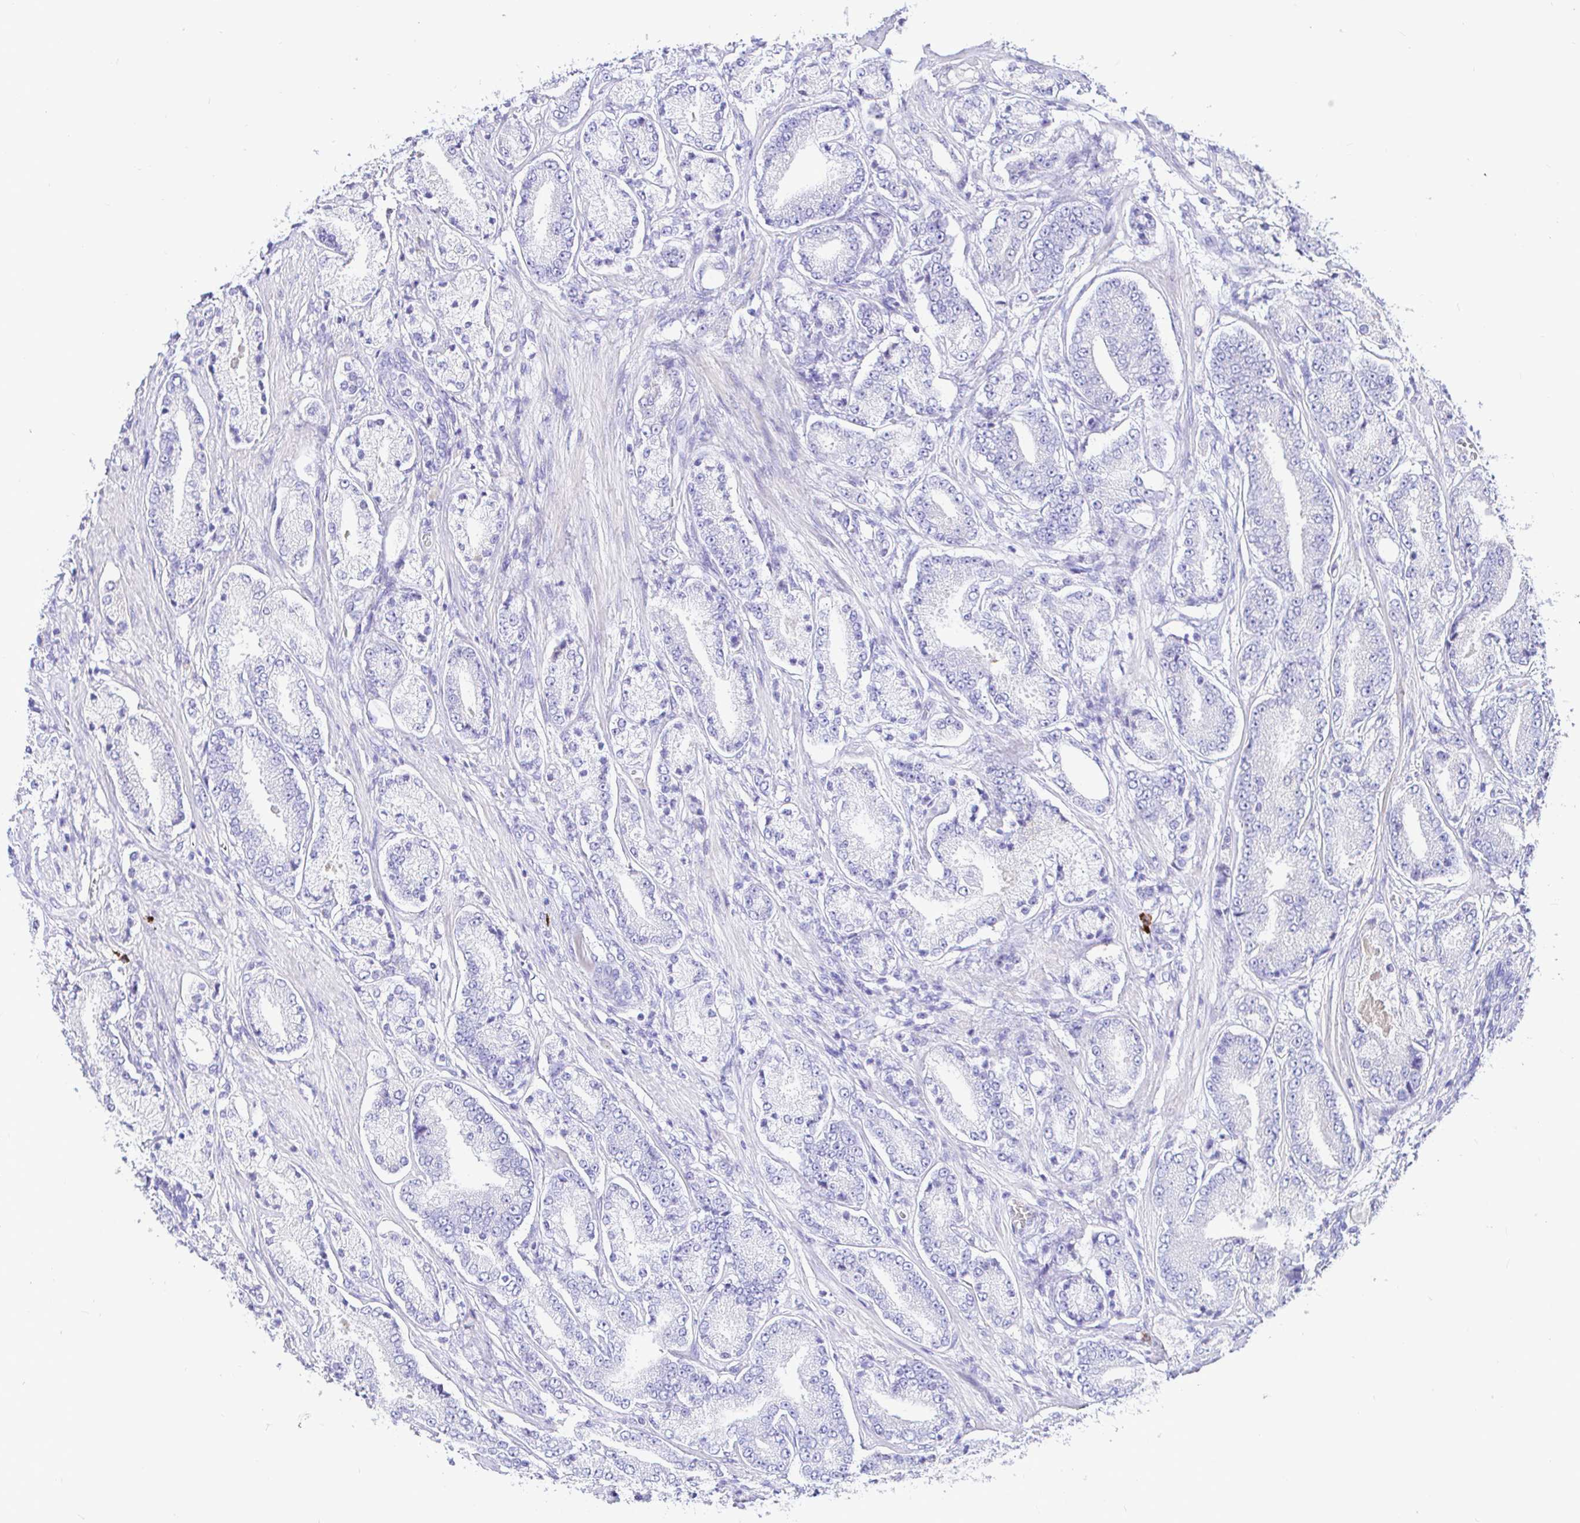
{"staining": {"intensity": "negative", "quantity": "none", "location": "none"}, "tissue": "prostate cancer", "cell_type": "Tumor cells", "image_type": "cancer", "snomed": [{"axis": "morphology", "description": "Adenocarcinoma, High grade"}, {"axis": "topography", "description": "Prostate and seminal vesicle, NOS"}], "caption": "DAB immunohistochemical staining of human prostate adenocarcinoma (high-grade) shows no significant expression in tumor cells. (DAB immunohistochemistry, high magnification).", "gene": "CCDC62", "patient": {"sex": "male", "age": 61}}